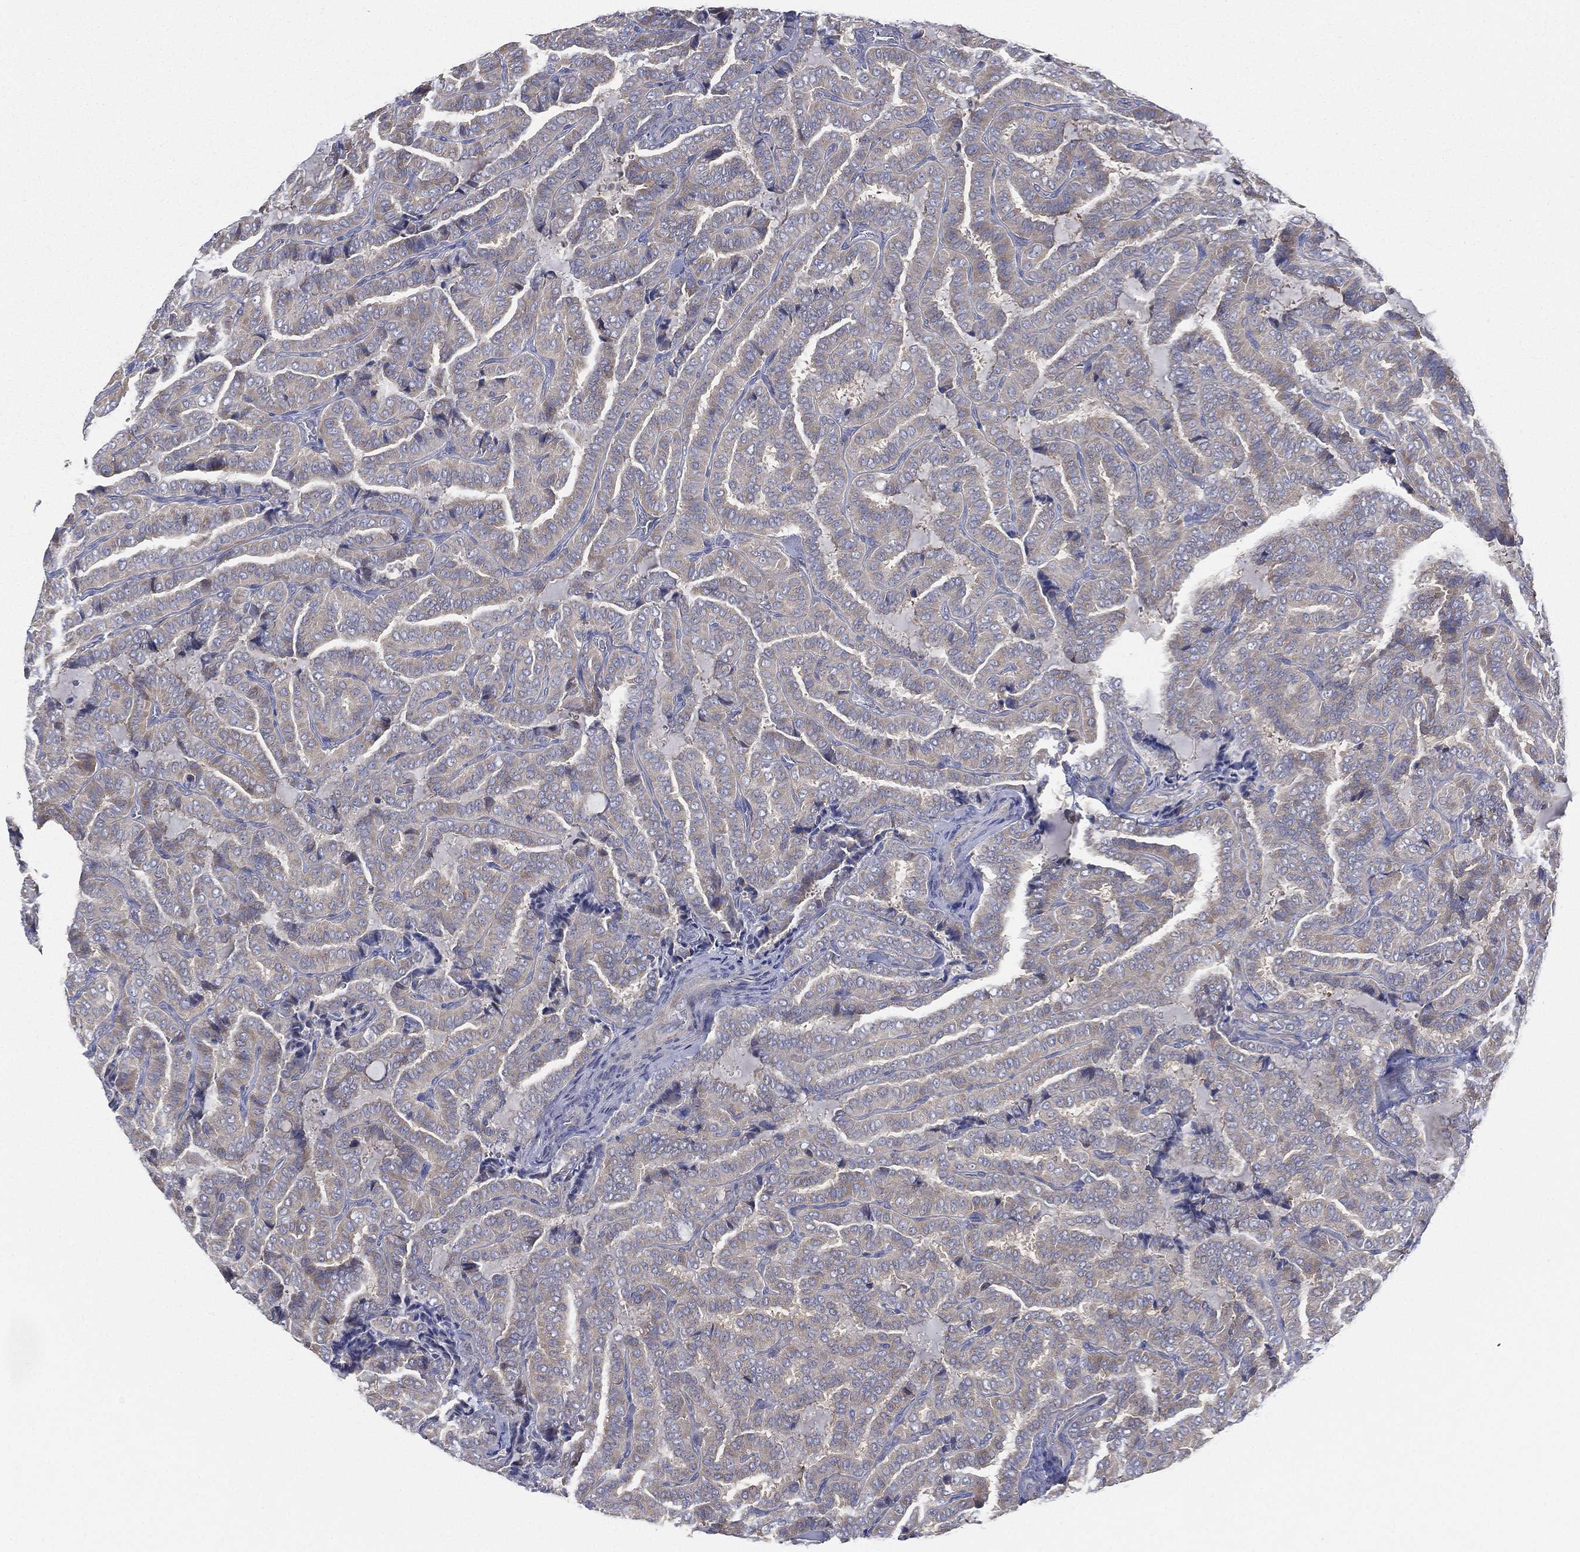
{"staining": {"intensity": "weak", "quantity": "<25%", "location": "cytoplasmic/membranous"}, "tissue": "thyroid cancer", "cell_type": "Tumor cells", "image_type": "cancer", "snomed": [{"axis": "morphology", "description": "Papillary adenocarcinoma, NOS"}, {"axis": "topography", "description": "Thyroid gland"}], "caption": "Immunohistochemistry (IHC) of thyroid papillary adenocarcinoma exhibits no staining in tumor cells. The staining was performed using DAB (3,3'-diaminobenzidine) to visualize the protein expression in brown, while the nuclei were stained in blue with hematoxylin (Magnification: 20x).", "gene": "ATP8A2", "patient": {"sex": "female", "age": 39}}